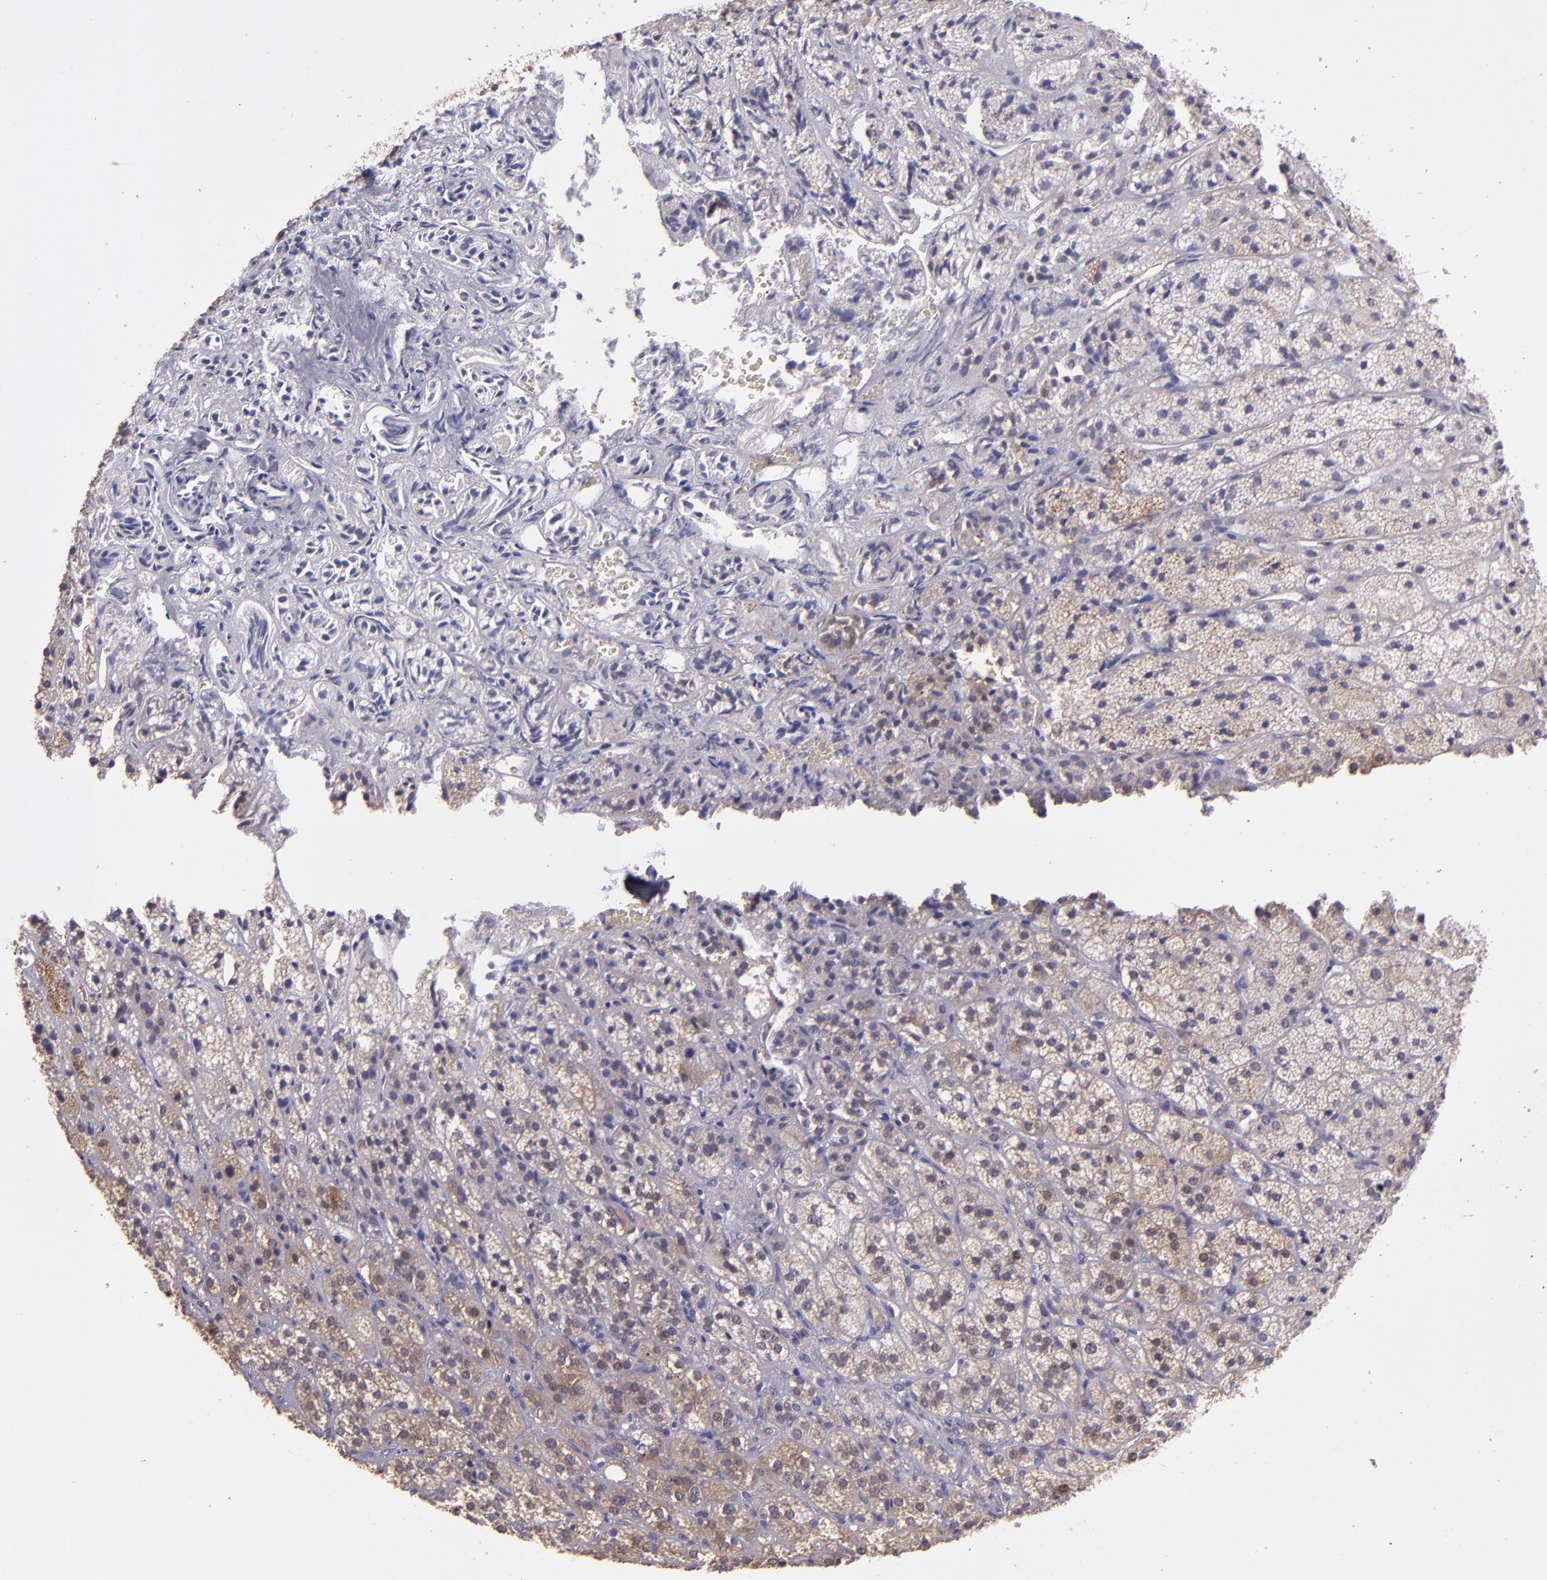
{"staining": {"intensity": "weak", "quantity": "25%-75%", "location": "cytoplasmic/membranous"}, "tissue": "adrenal gland", "cell_type": "Glandular cells", "image_type": "normal", "snomed": [{"axis": "morphology", "description": "Normal tissue, NOS"}, {"axis": "topography", "description": "Adrenal gland"}], "caption": "Immunohistochemistry of normal adrenal gland exhibits low levels of weak cytoplasmic/membranous expression in approximately 25%-75% of glandular cells. Nuclei are stained in blue.", "gene": "PAPPA", "patient": {"sex": "female", "age": 71}}